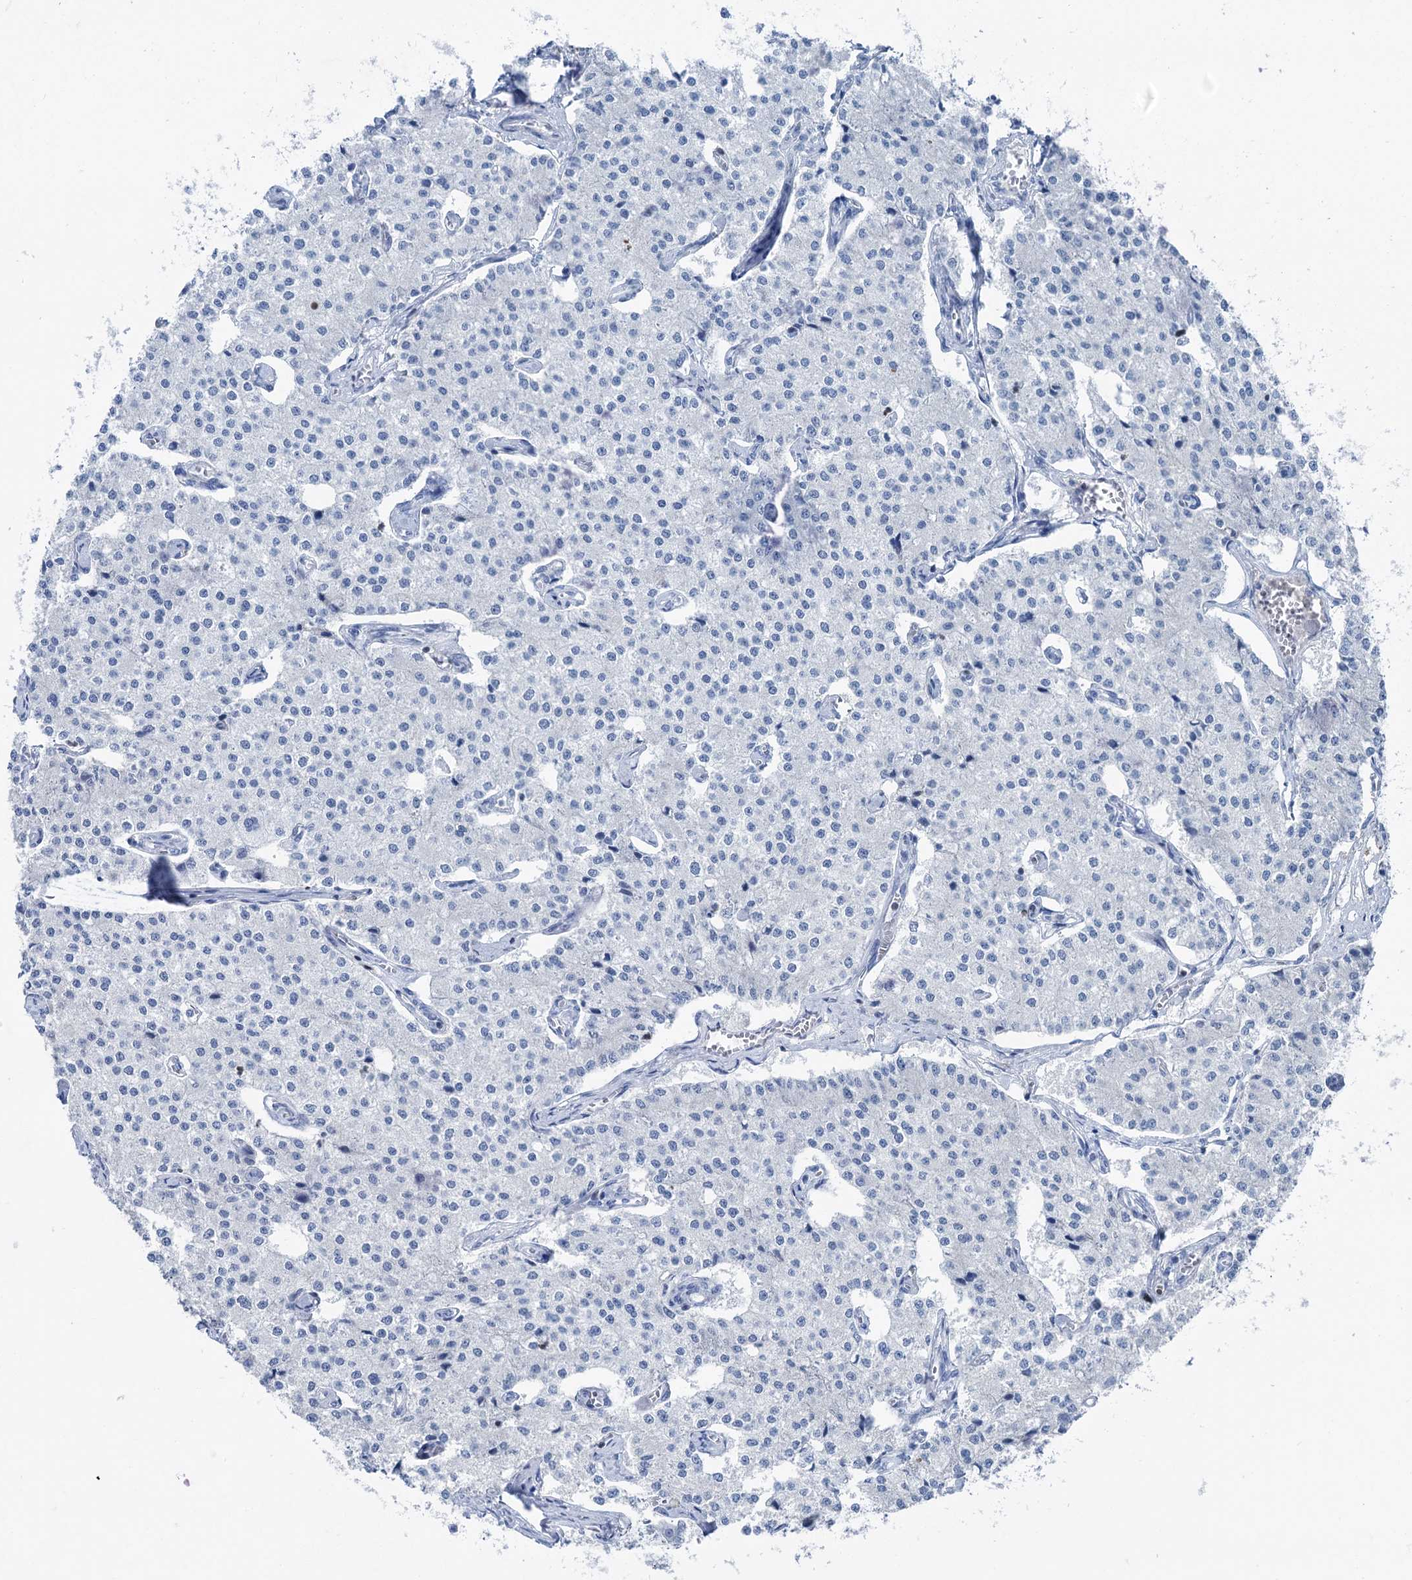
{"staining": {"intensity": "negative", "quantity": "none", "location": "none"}, "tissue": "carcinoid", "cell_type": "Tumor cells", "image_type": "cancer", "snomed": [{"axis": "morphology", "description": "Carcinoid, malignant, NOS"}, {"axis": "topography", "description": "Colon"}], "caption": "Carcinoid stained for a protein using IHC displays no positivity tumor cells.", "gene": "ELP4", "patient": {"sex": "female", "age": 52}}